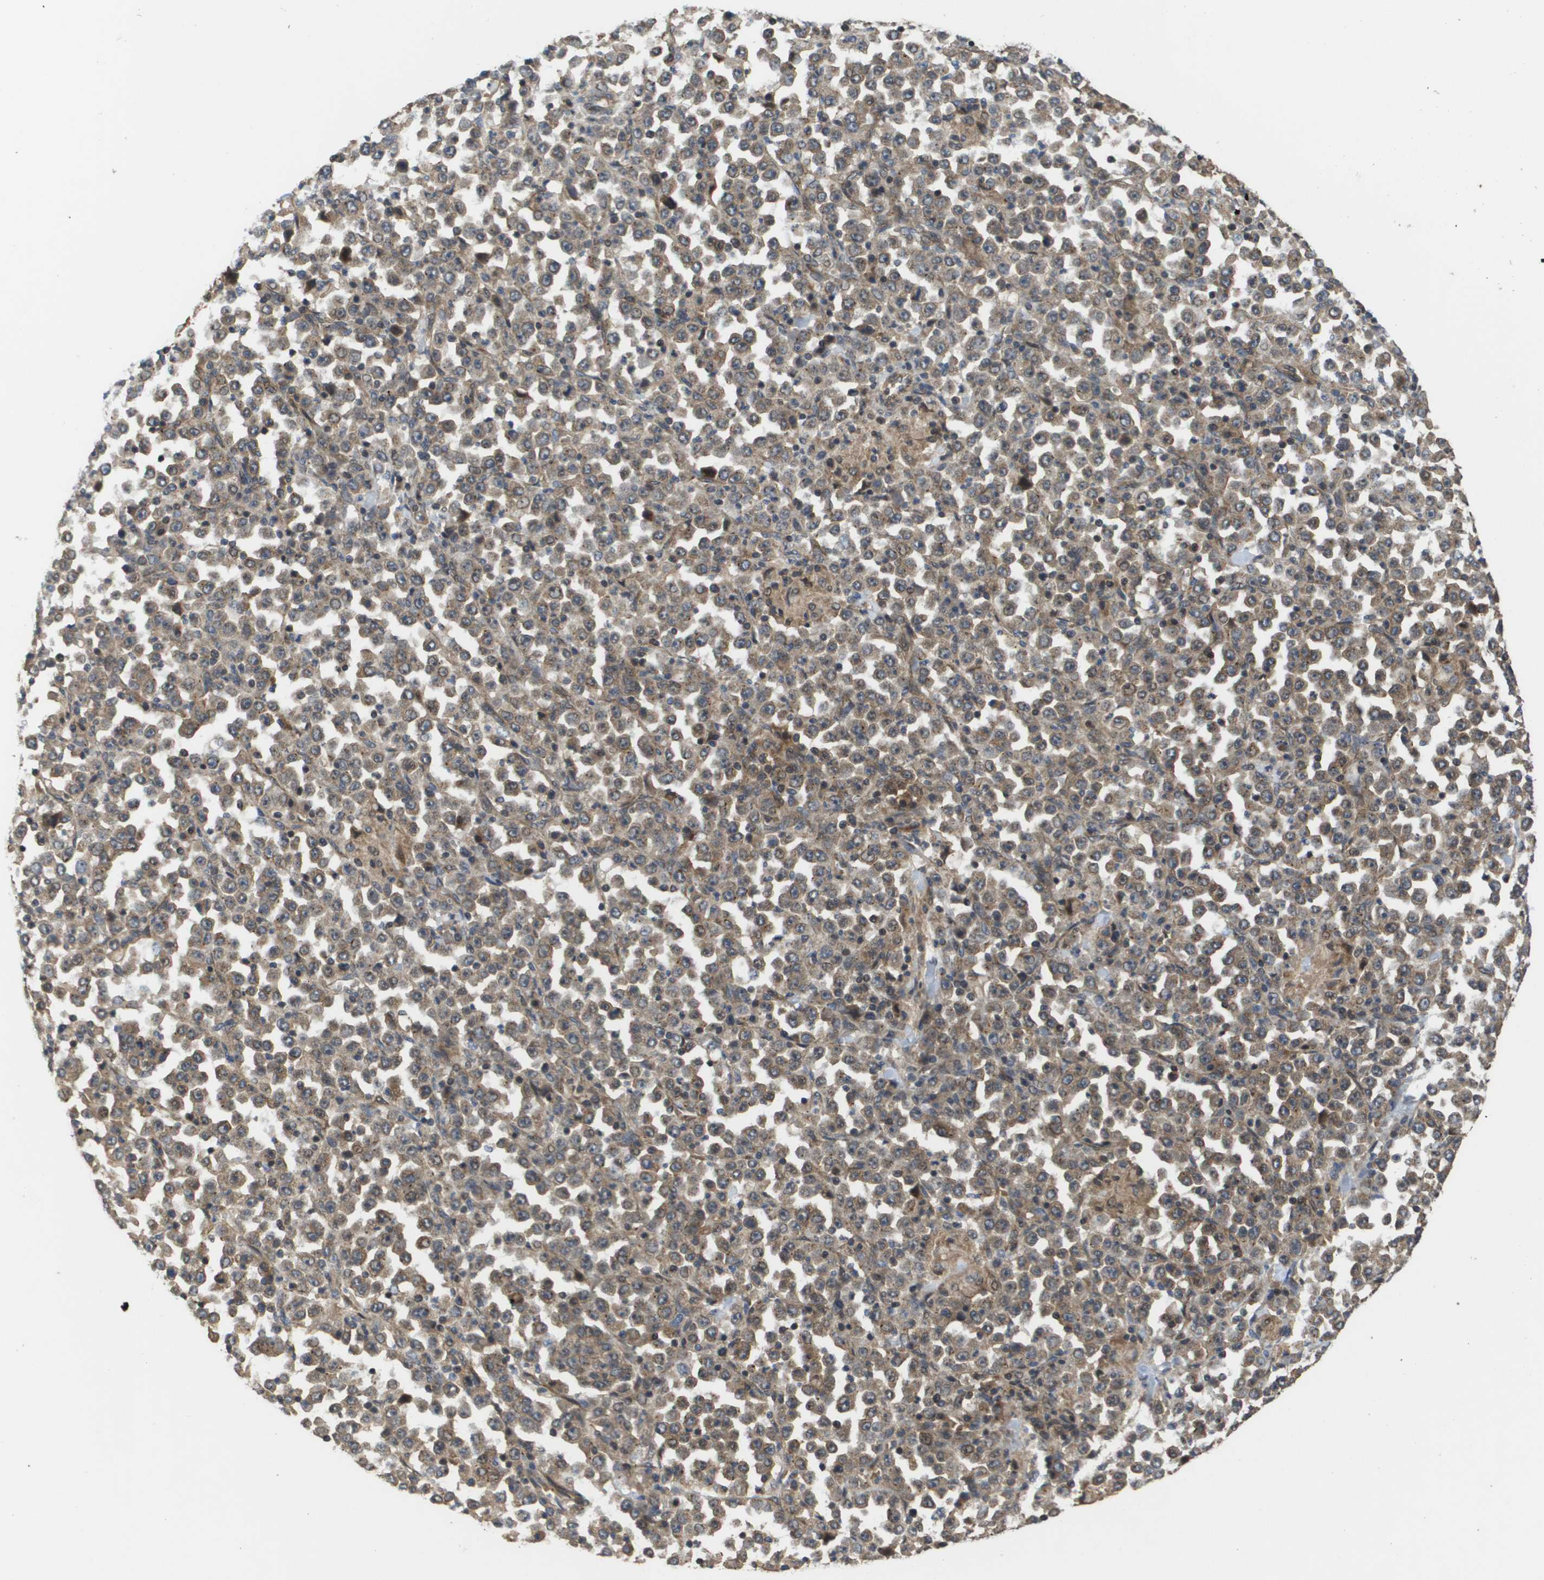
{"staining": {"intensity": "weak", "quantity": ">75%", "location": "cytoplasmic/membranous"}, "tissue": "stomach cancer", "cell_type": "Tumor cells", "image_type": "cancer", "snomed": [{"axis": "morphology", "description": "Normal tissue, NOS"}, {"axis": "morphology", "description": "Adenocarcinoma, NOS"}, {"axis": "topography", "description": "Stomach, upper"}, {"axis": "topography", "description": "Stomach"}], "caption": "This is a histology image of IHC staining of stomach cancer, which shows weak staining in the cytoplasmic/membranous of tumor cells.", "gene": "RBM38", "patient": {"sex": "male", "age": 59}}